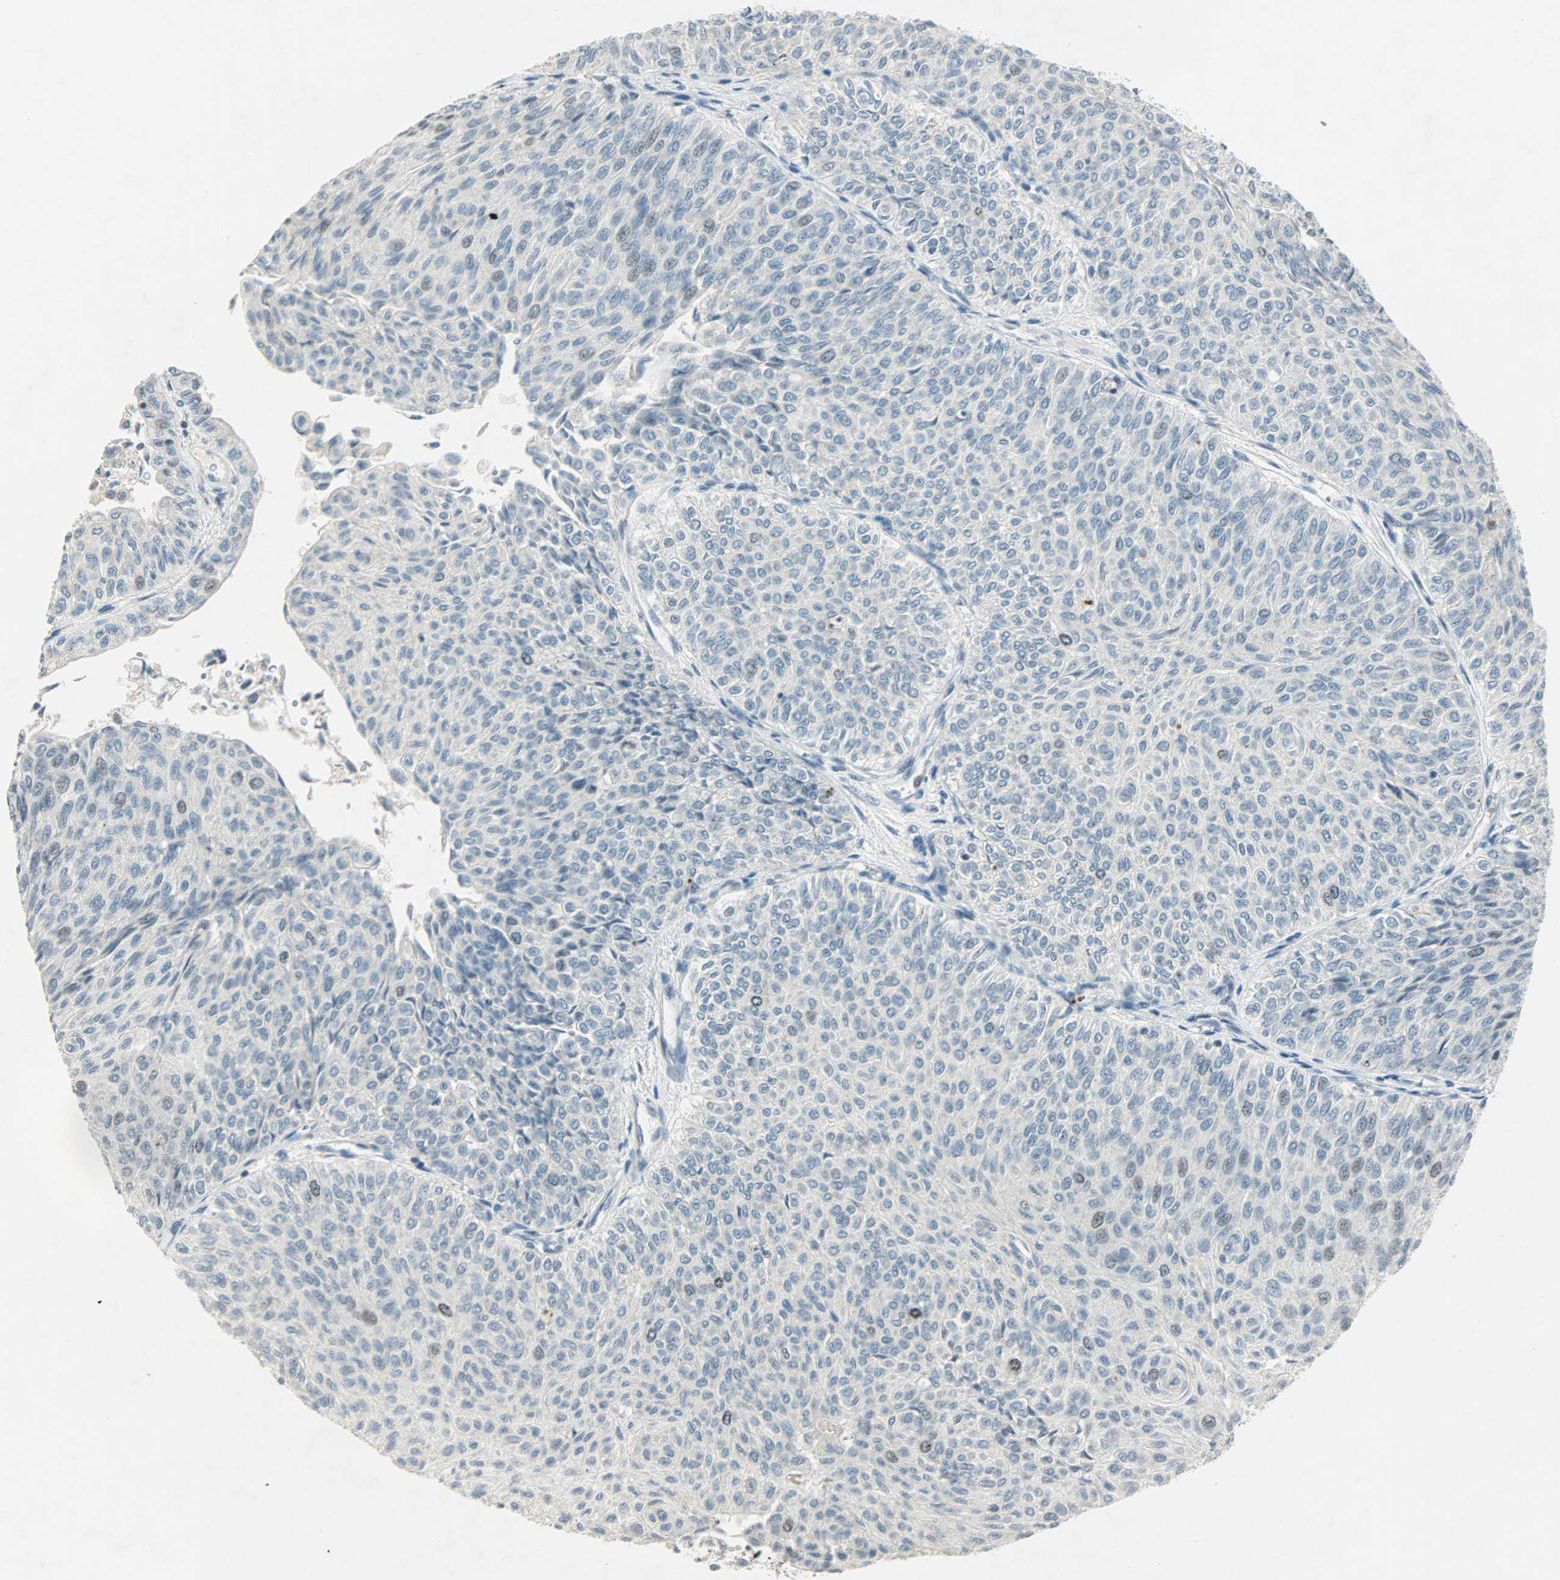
{"staining": {"intensity": "weak", "quantity": "<25%", "location": "nuclear"}, "tissue": "urothelial cancer", "cell_type": "Tumor cells", "image_type": "cancer", "snomed": [{"axis": "morphology", "description": "Urothelial carcinoma, Low grade"}, {"axis": "topography", "description": "Urinary bladder"}], "caption": "The photomicrograph reveals no staining of tumor cells in urothelial cancer.", "gene": "AURKB", "patient": {"sex": "male", "age": 78}}